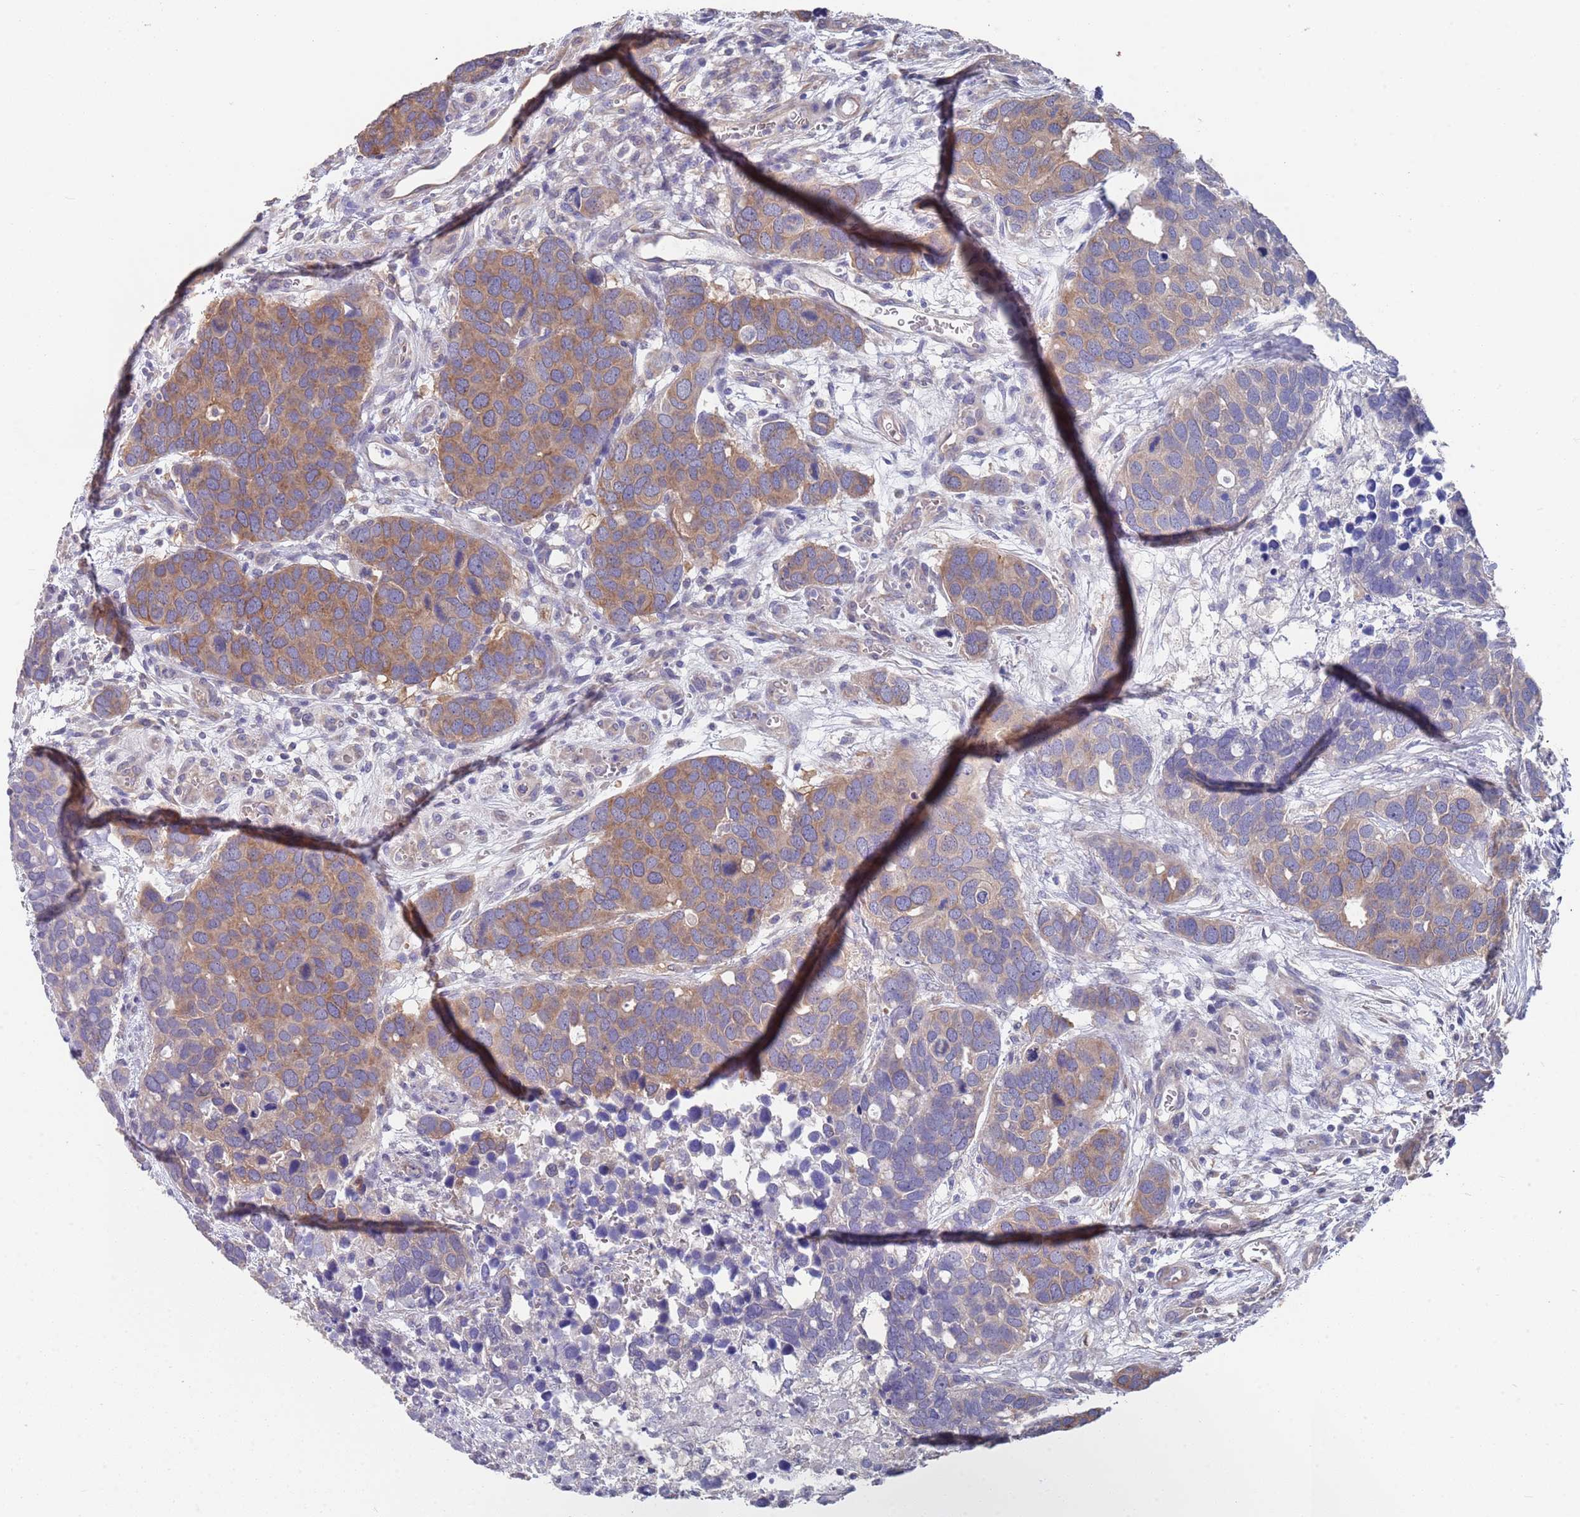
{"staining": {"intensity": "moderate", "quantity": "25%-75%", "location": "cytoplasmic/membranous"}, "tissue": "breast cancer", "cell_type": "Tumor cells", "image_type": "cancer", "snomed": [{"axis": "morphology", "description": "Duct carcinoma"}, {"axis": "topography", "description": "Breast"}], "caption": "A medium amount of moderate cytoplasmic/membranous expression is appreciated in about 25%-75% of tumor cells in breast cancer (intraductal carcinoma) tissue. The staining is performed using DAB (3,3'-diaminobenzidine) brown chromogen to label protein expression. The nuclei are counter-stained blue using hematoxylin.", "gene": "ANK2", "patient": {"sex": "female", "age": 83}}